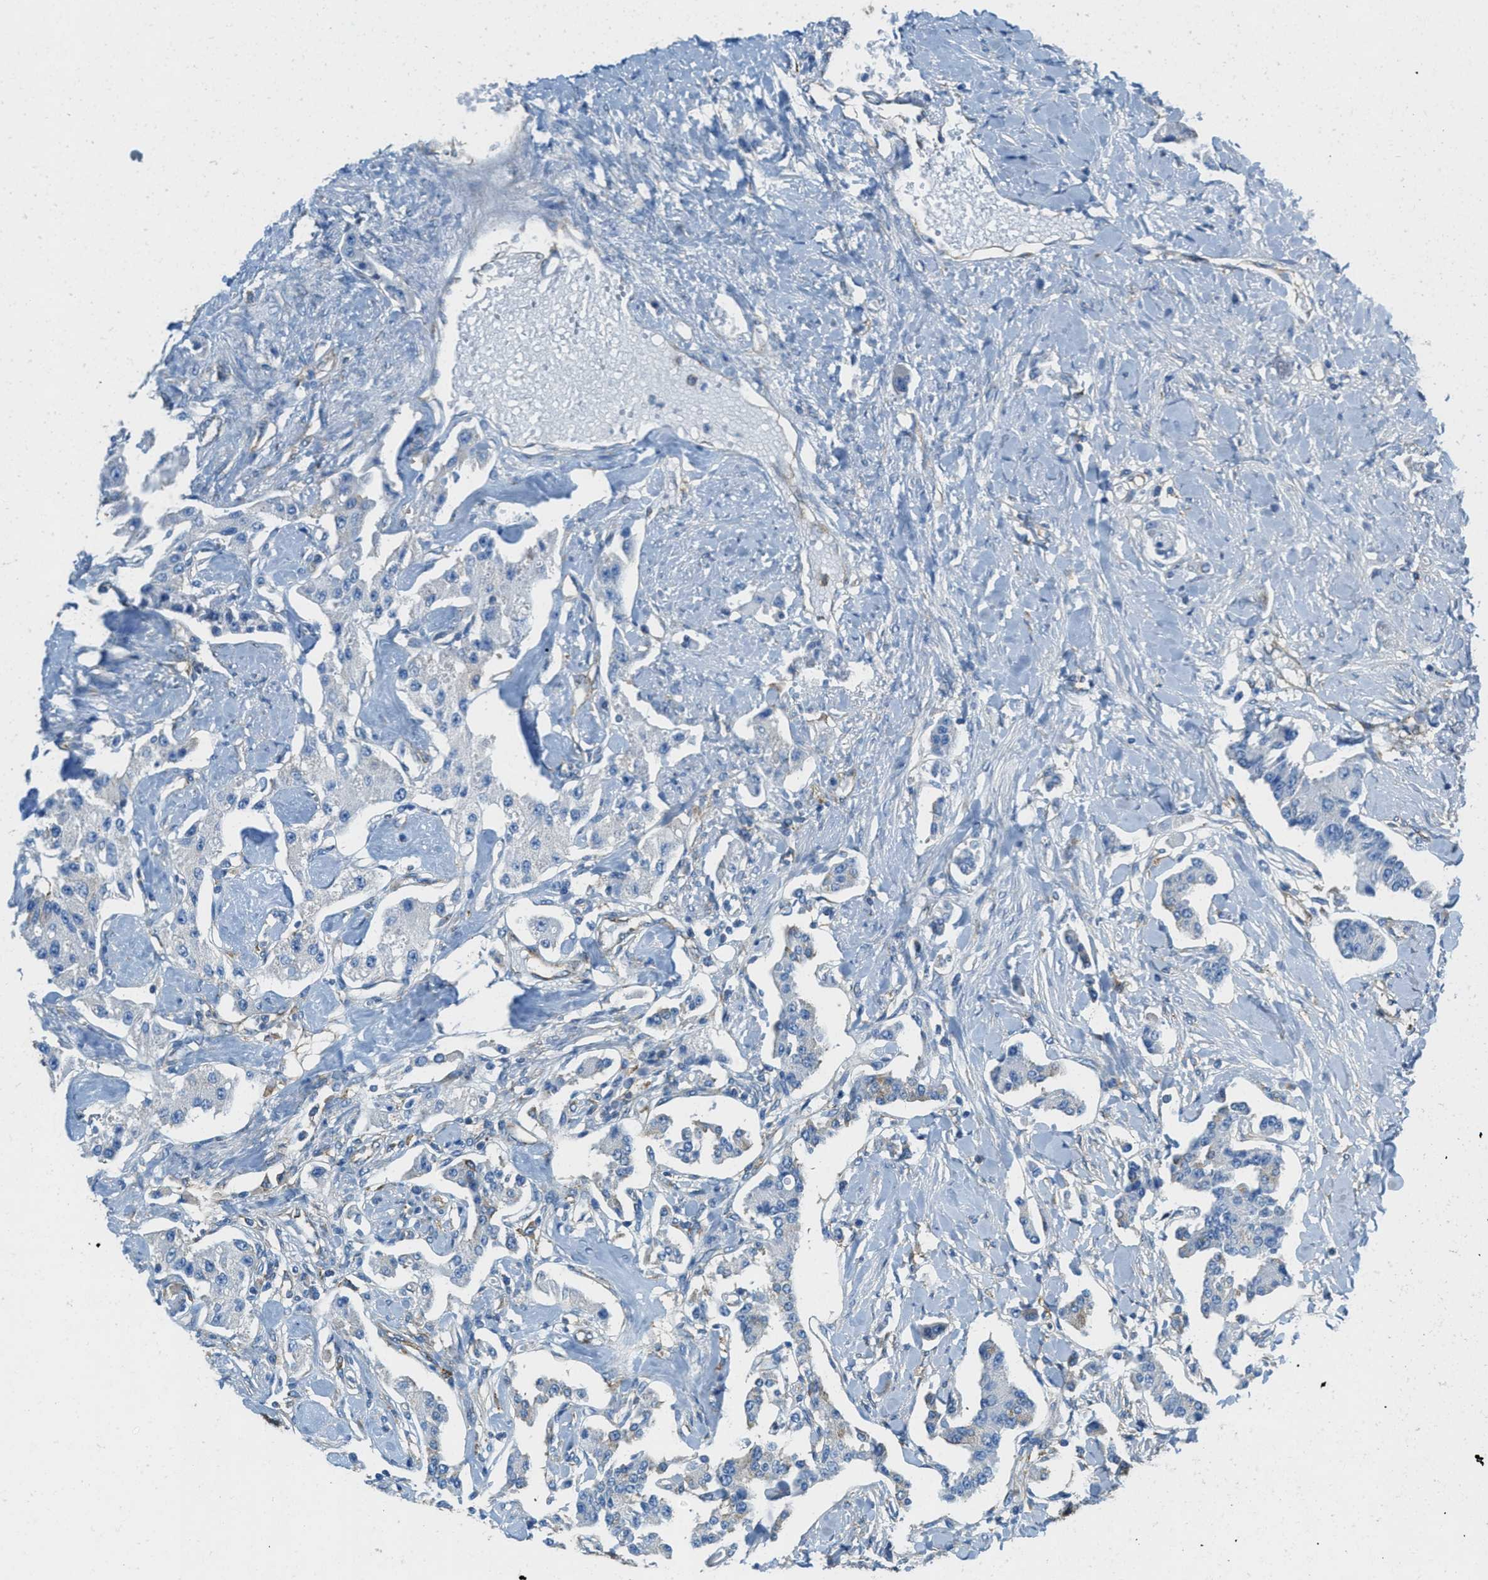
{"staining": {"intensity": "weak", "quantity": "<25%", "location": "cytoplasmic/membranous"}, "tissue": "carcinoid", "cell_type": "Tumor cells", "image_type": "cancer", "snomed": [{"axis": "morphology", "description": "Carcinoid, malignant, NOS"}, {"axis": "topography", "description": "Pancreas"}], "caption": "Tumor cells are negative for brown protein staining in carcinoid.", "gene": "AP2B1", "patient": {"sex": "male", "age": 41}}